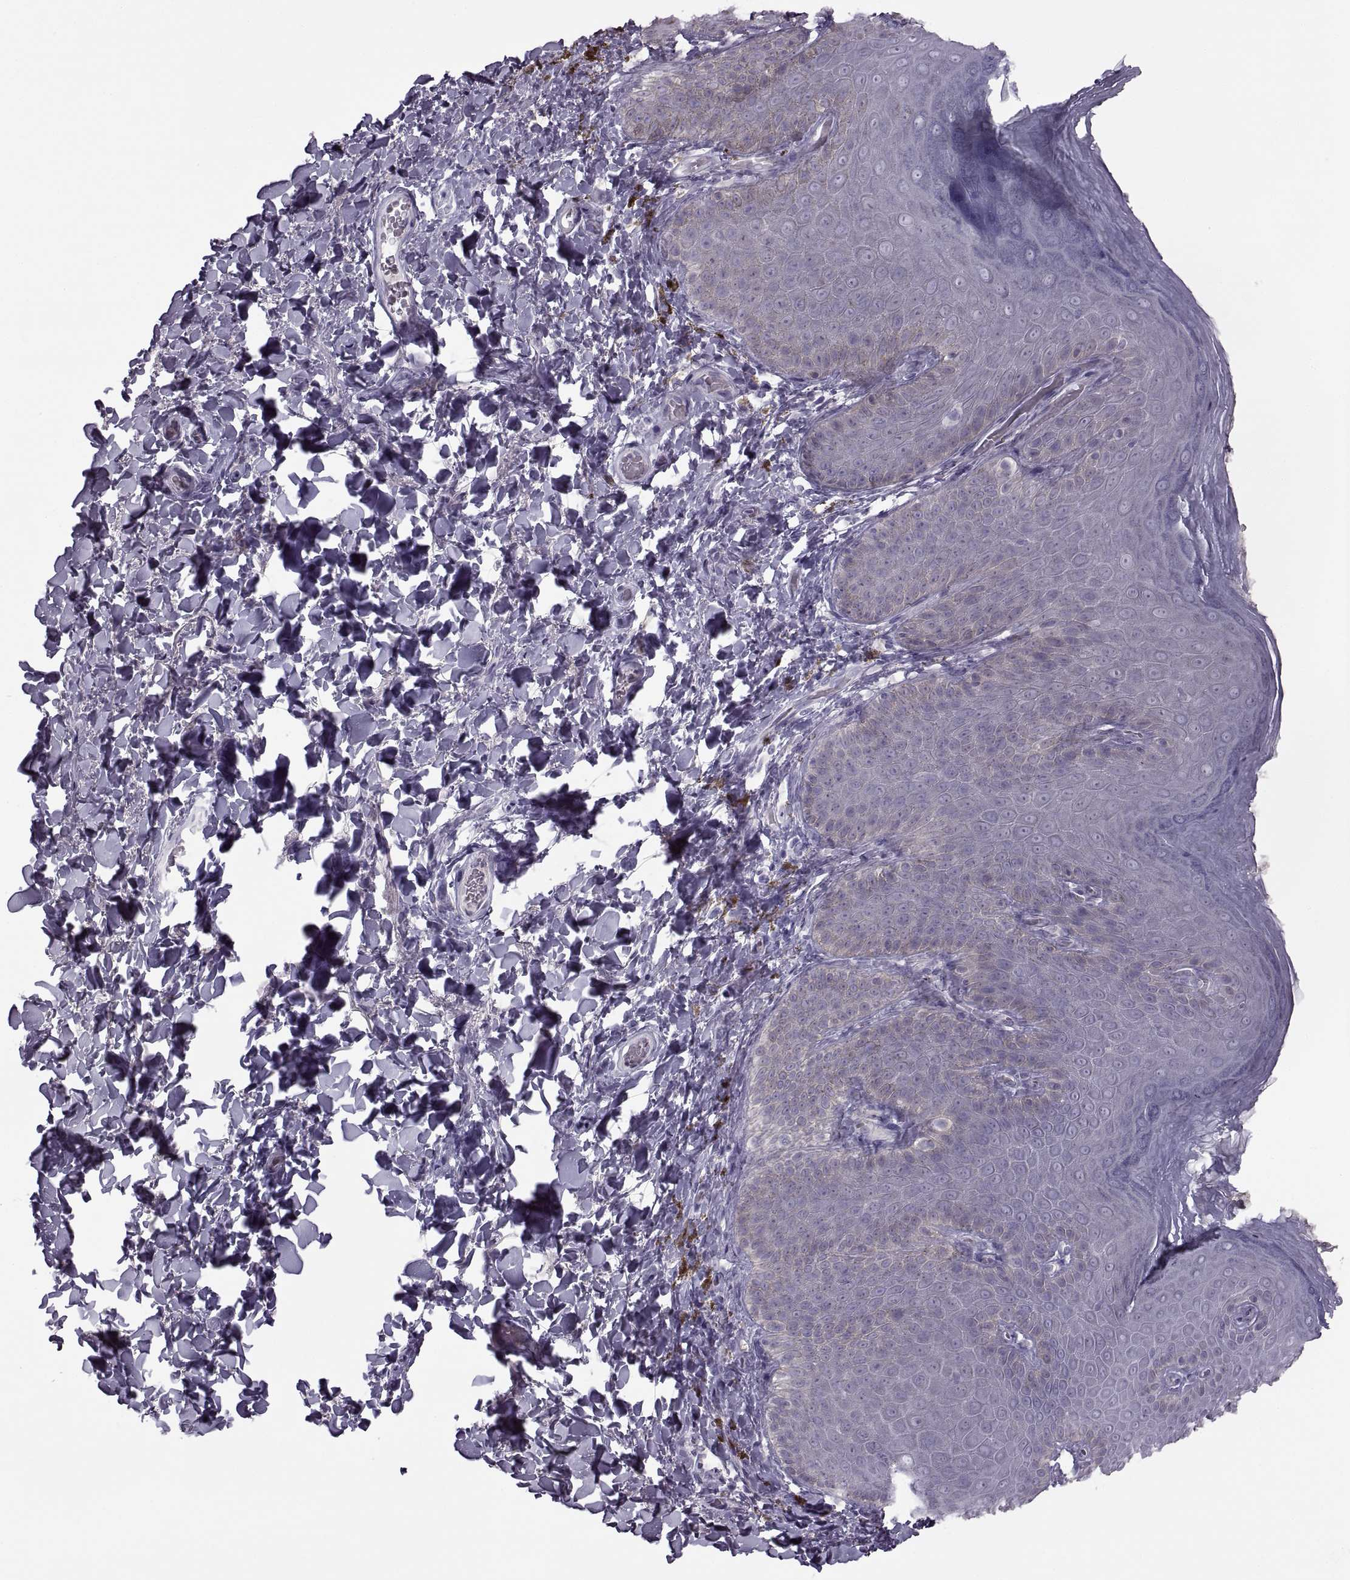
{"staining": {"intensity": "negative", "quantity": "none", "location": "none"}, "tissue": "skin", "cell_type": "Epidermal cells", "image_type": "normal", "snomed": [{"axis": "morphology", "description": "Normal tissue, NOS"}, {"axis": "topography", "description": "Anal"}], "caption": "Human skin stained for a protein using immunohistochemistry (IHC) displays no expression in epidermal cells.", "gene": "H2AP", "patient": {"sex": "male", "age": 53}}